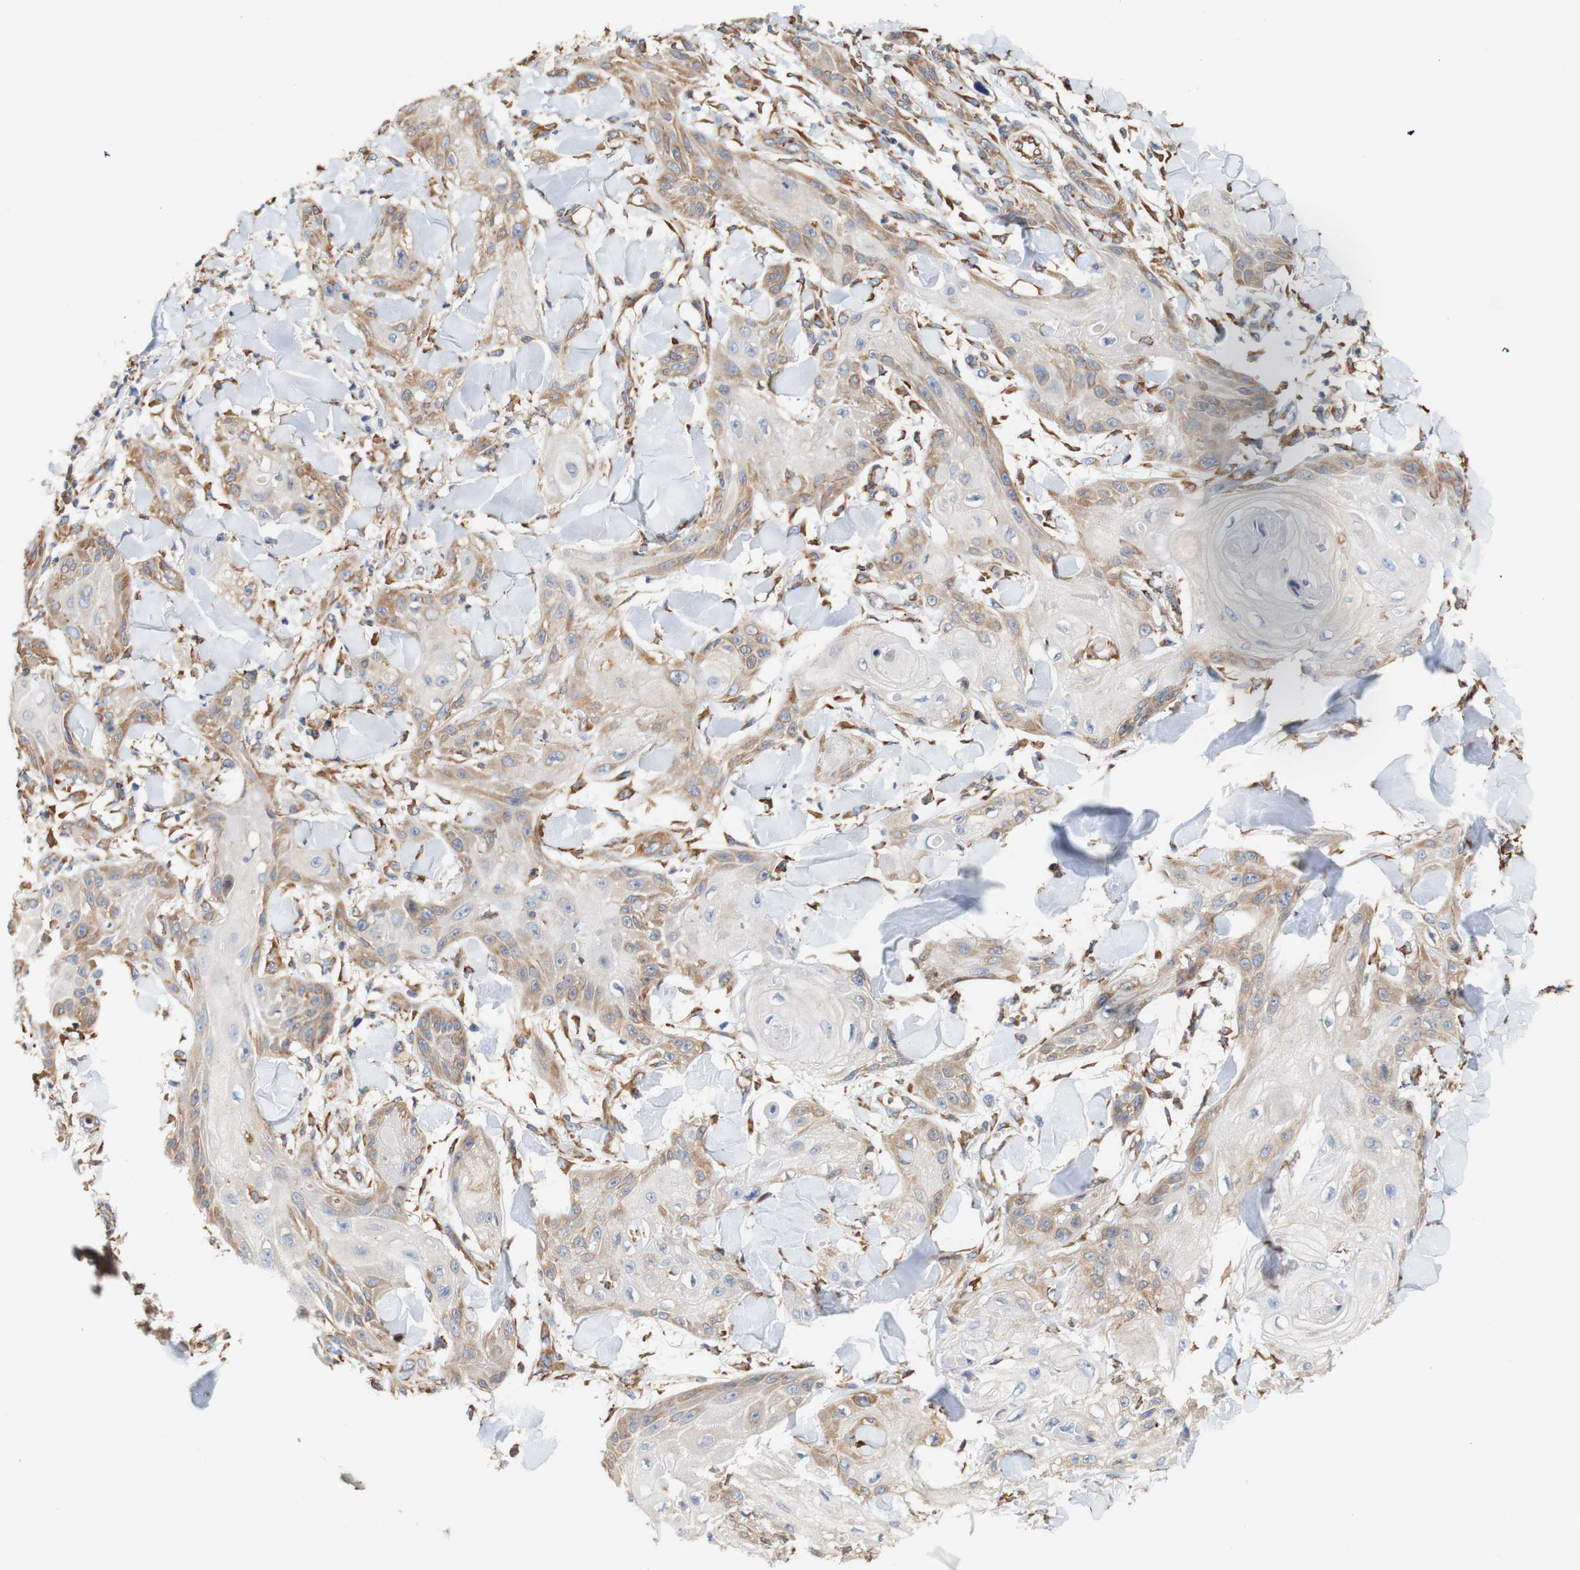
{"staining": {"intensity": "moderate", "quantity": "<25%", "location": "cytoplasmic/membranous"}, "tissue": "skin cancer", "cell_type": "Tumor cells", "image_type": "cancer", "snomed": [{"axis": "morphology", "description": "Squamous cell carcinoma, NOS"}, {"axis": "topography", "description": "Skin"}], "caption": "This is a photomicrograph of IHC staining of skin cancer, which shows moderate expression in the cytoplasmic/membranous of tumor cells.", "gene": "EIF2AK4", "patient": {"sex": "male", "age": 74}}